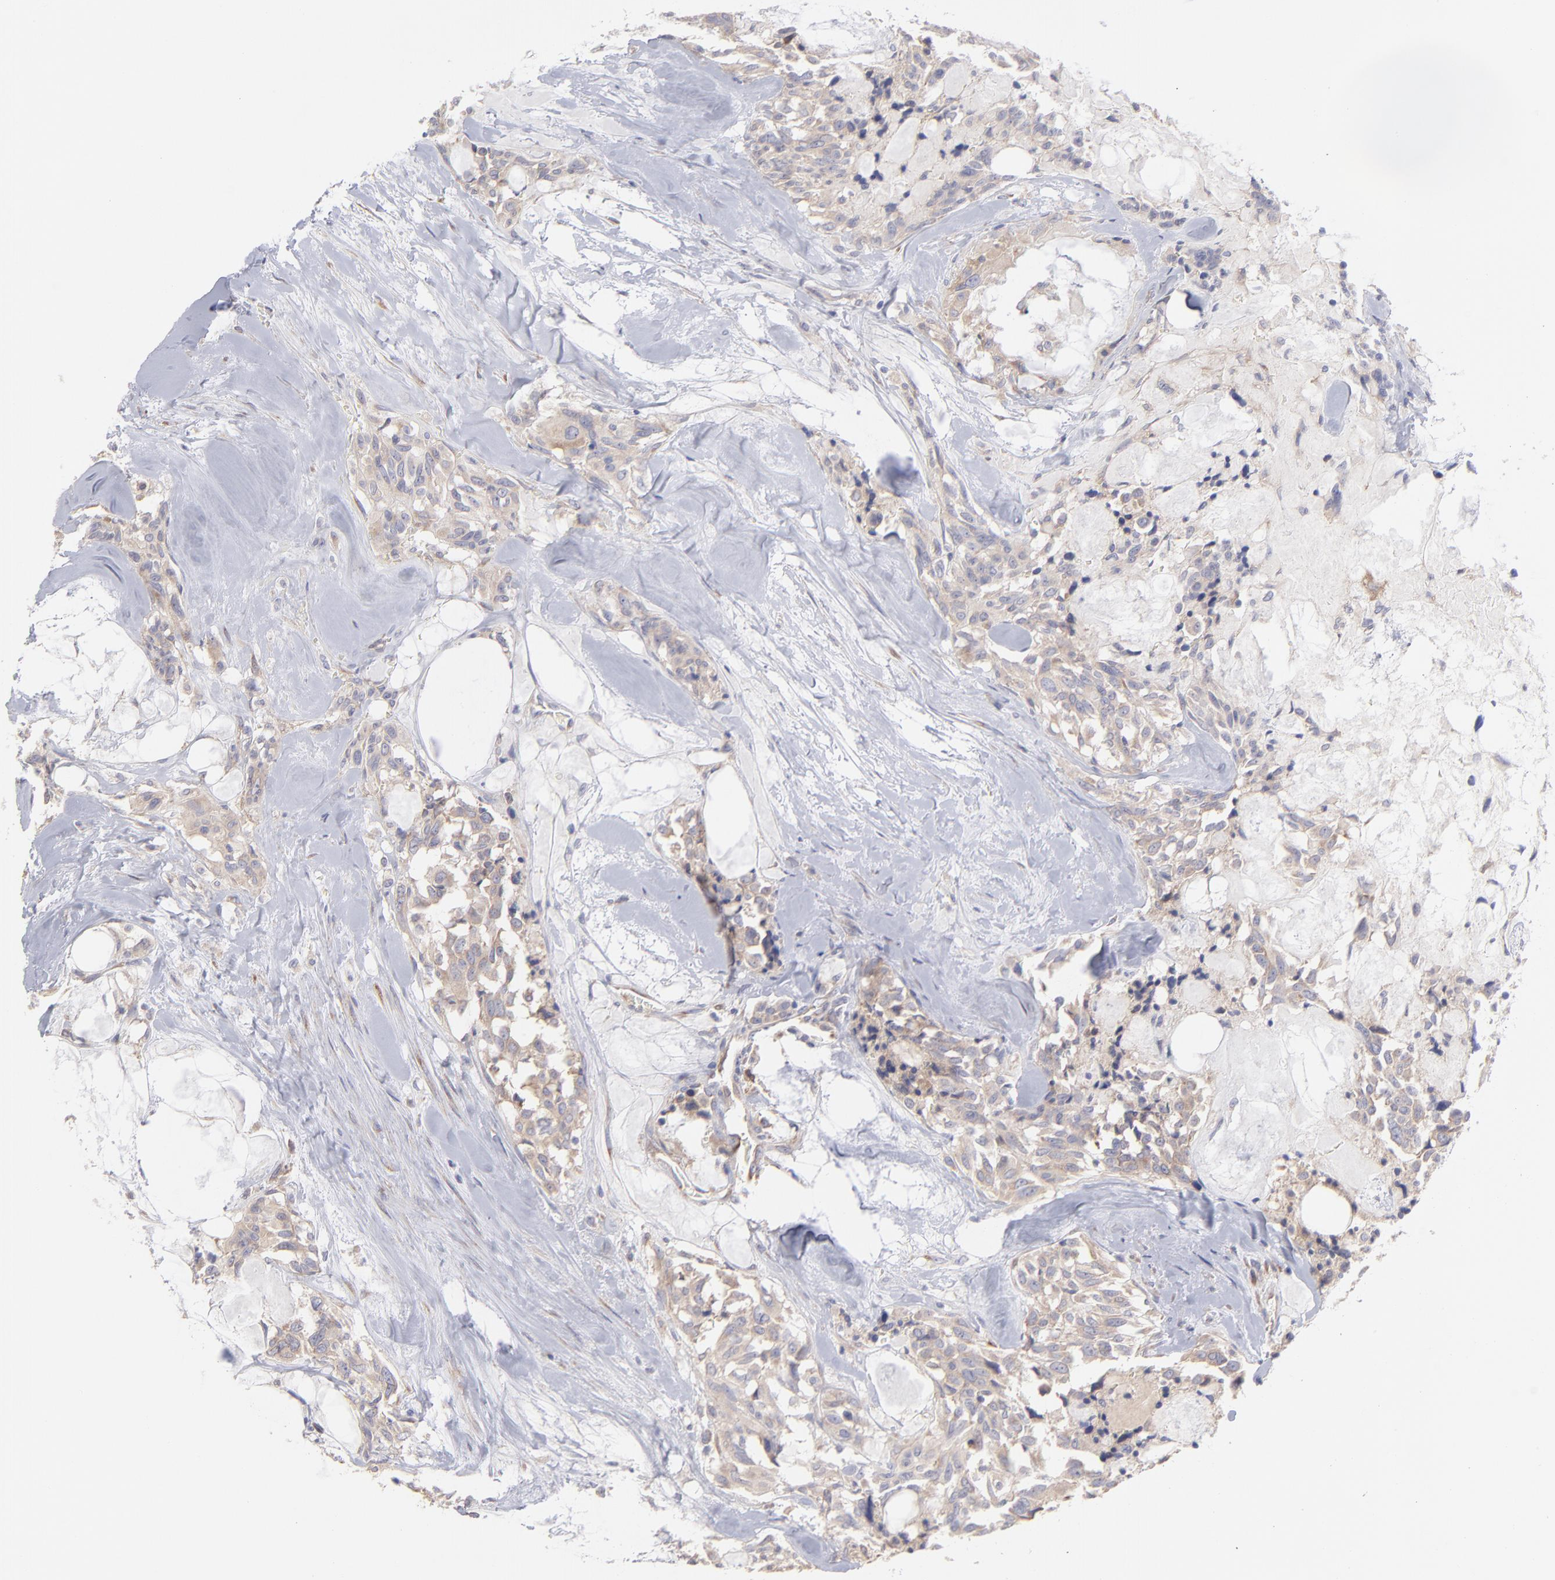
{"staining": {"intensity": "weak", "quantity": "<25%", "location": "cytoplasmic/membranous"}, "tissue": "thyroid cancer", "cell_type": "Tumor cells", "image_type": "cancer", "snomed": [{"axis": "morphology", "description": "Carcinoma, NOS"}, {"axis": "morphology", "description": "Carcinoid, malignant, NOS"}, {"axis": "topography", "description": "Thyroid gland"}], "caption": "IHC of thyroid cancer (malignant carcinoid) displays no staining in tumor cells.", "gene": "RPLP0", "patient": {"sex": "male", "age": 33}}